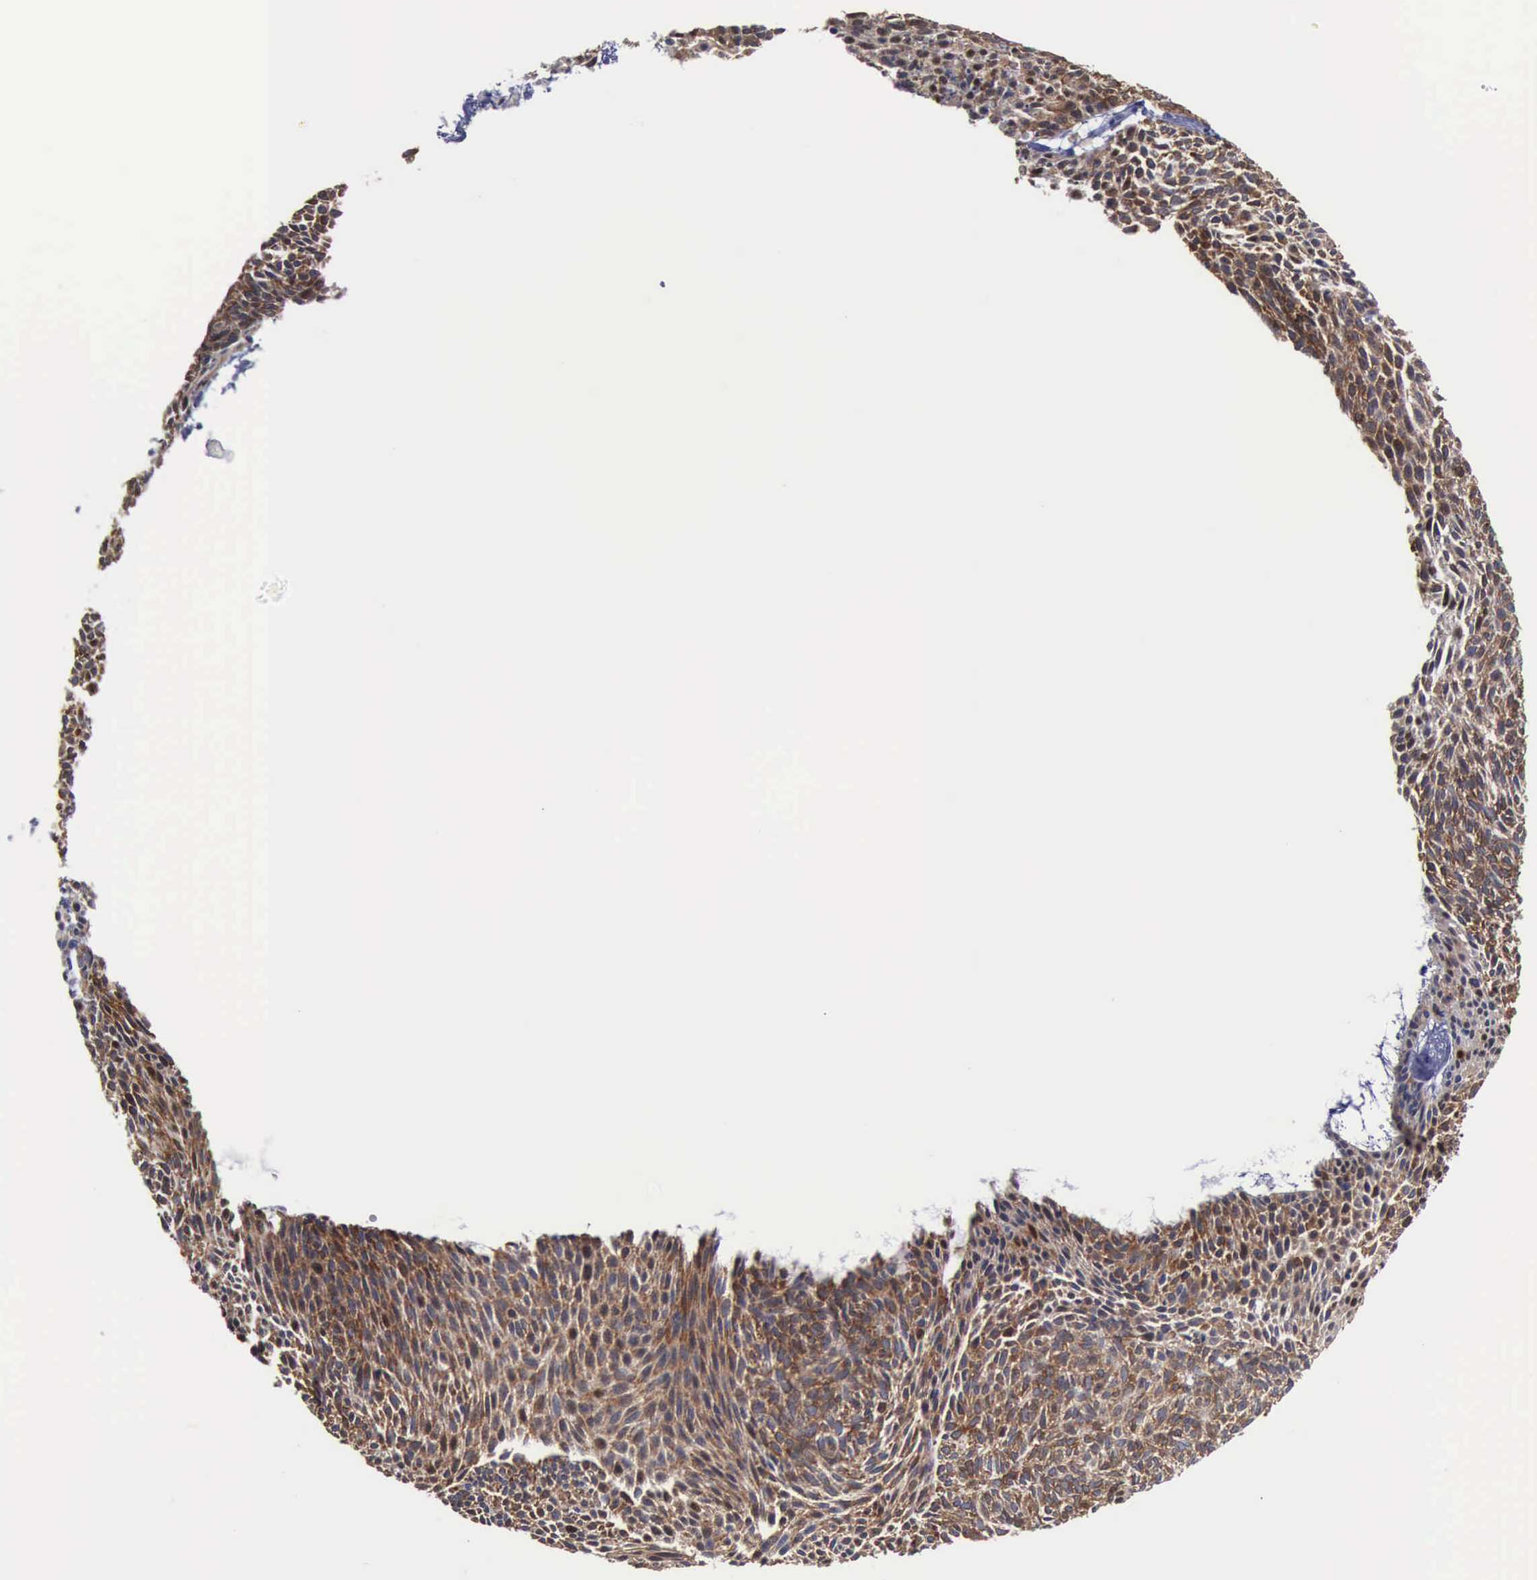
{"staining": {"intensity": "strong", "quantity": ">75%", "location": "cytoplasmic/membranous,nuclear"}, "tissue": "skin cancer", "cell_type": "Tumor cells", "image_type": "cancer", "snomed": [{"axis": "morphology", "description": "Basal cell carcinoma"}, {"axis": "topography", "description": "Skin"}], "caption": "A histopathology image of human skin cancer stained for a protein exhibits strong cytoplasmic/membranous and nuclear brown staining in tumor cells.", "gene": "PDCD4", "patient": {"sex": "male", "age": 84}}